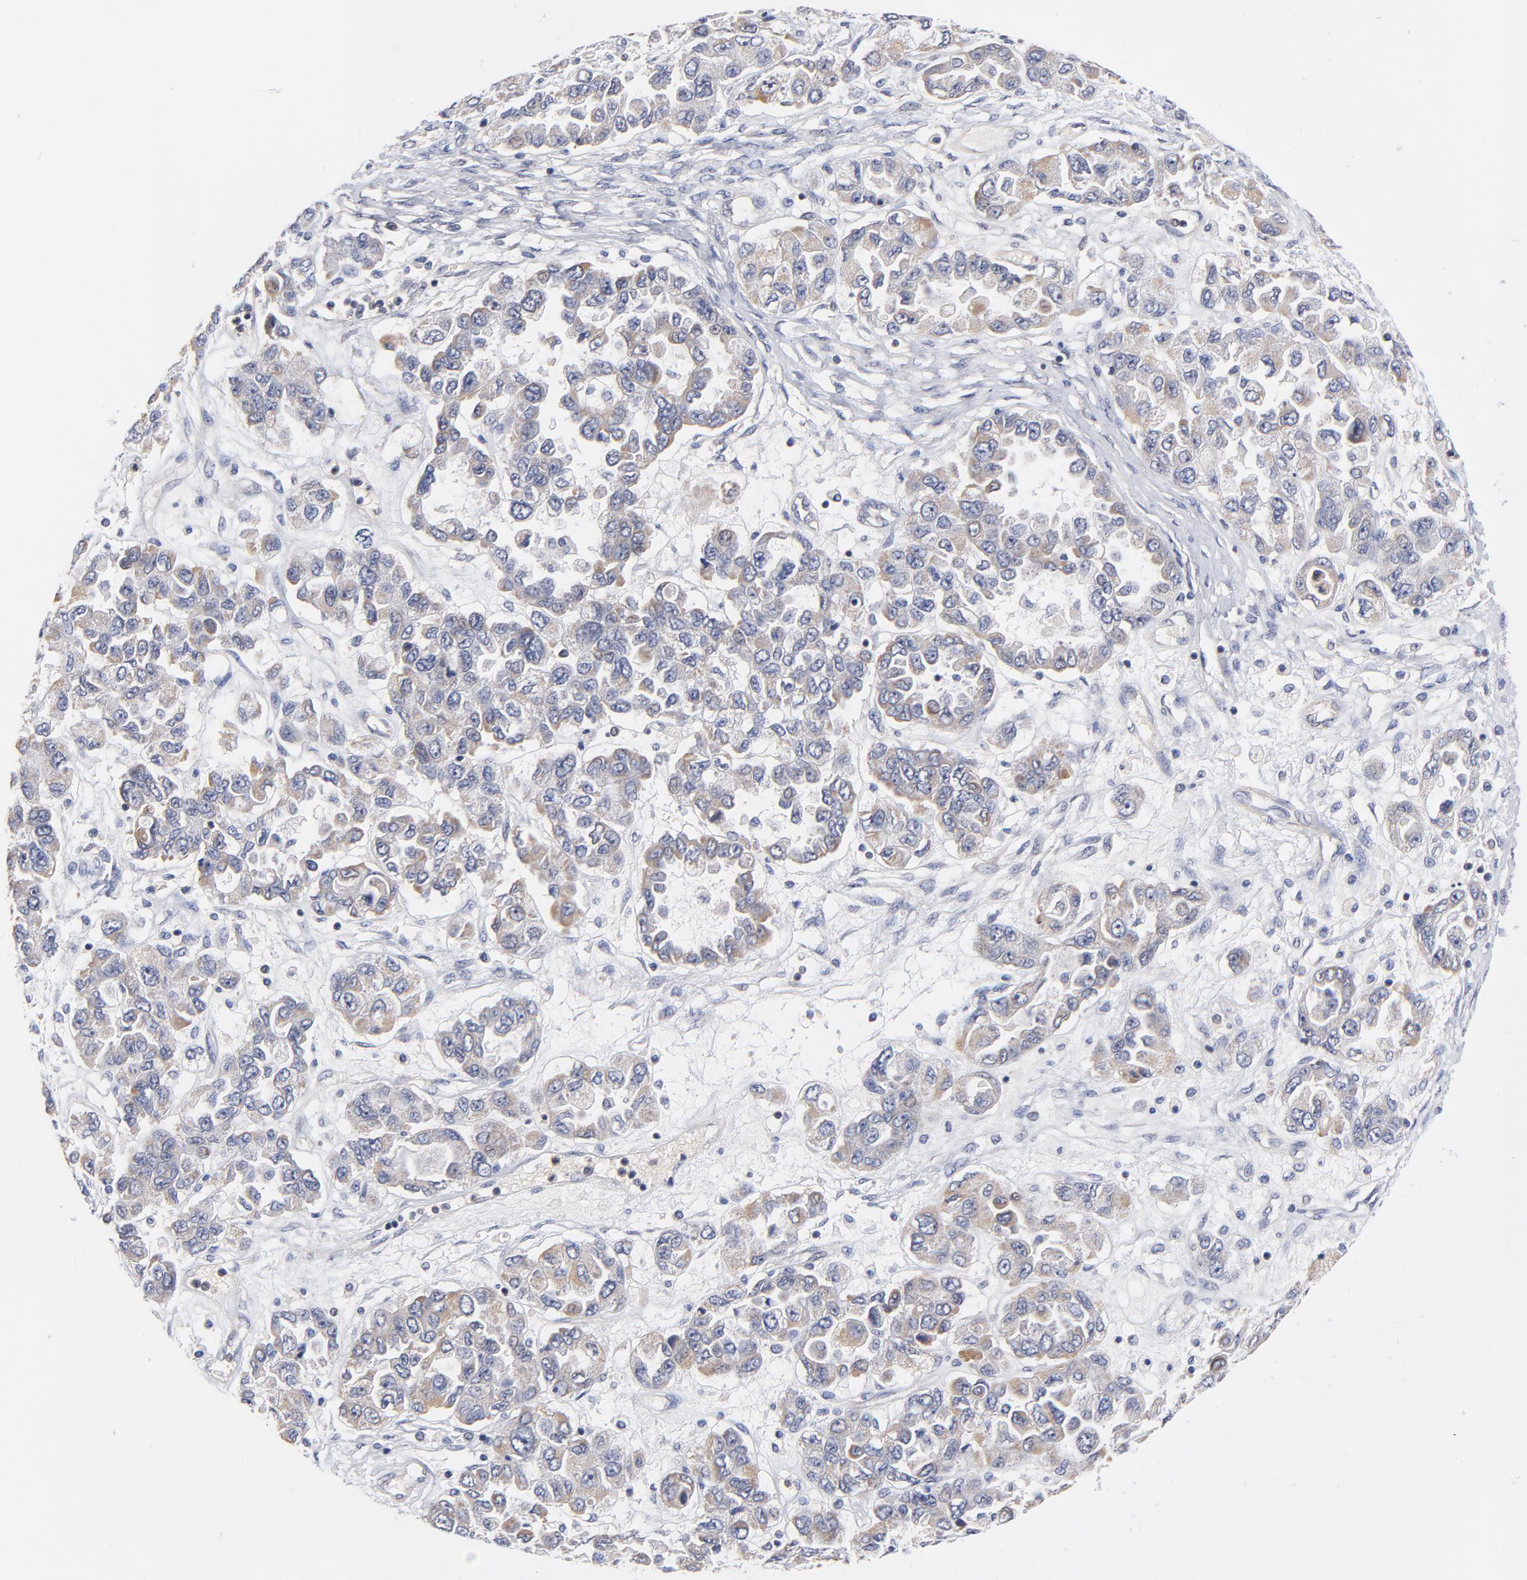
{"staining": {"intensity": "moderate", "quantity": ">75%", "location": "cytoplasmic/membranous"}, "tissue": "ovarian cancer", "cell_type": "Tumor cells", "image_type": "cancer", "snomed": [{"axis": "morphology", "description": "Cystadenocarcinoma, serous, NOS"}, {"axis": "topography", "description": "Ovary"}], "caption": "Immunohistochemical staining of ovarian cancer (serous cystadenocarcinoma) displays medium levels of moderate cytoplasmic/membranous protein positivity in approximately >75% of tumor cells. (brown staining indicates protein expression, while blue staining denotes nuclei).", "gene": "PCMT1", "patient": {"sex": "female", "age": 84}}